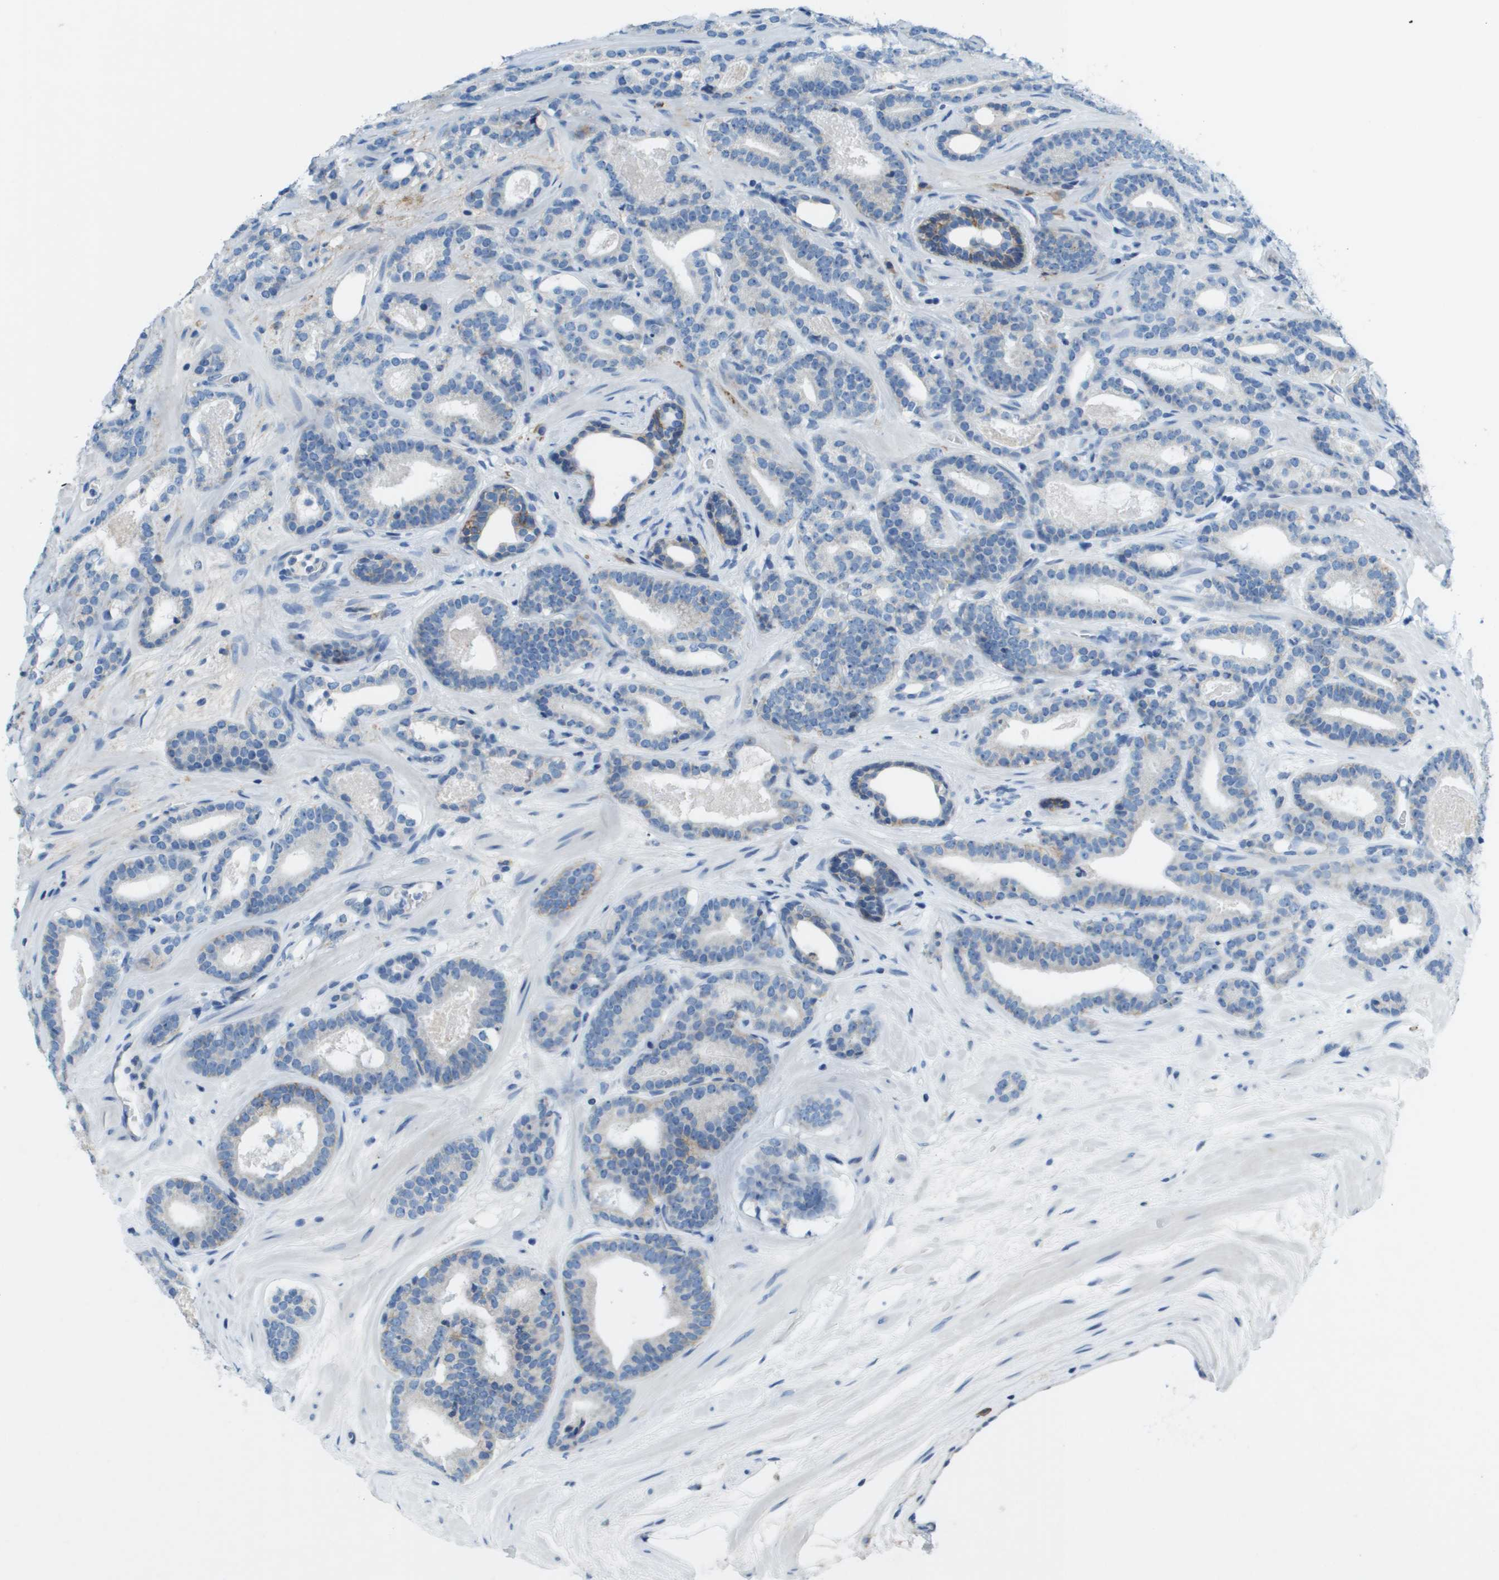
{"staining": {"intensity": "negative", "quantity": "none", "location": "none"}, "tissue": "prostate cancer", "cell_type": "Tumor cells", "image_type": "cancer", "snomed": [{"axis": "morphology", "description": "Adenocarcinoma, High grade"}, {"axis": "topography", "description": "Prostate"}], "caption": "Immunohistochemistry (IHC) histopathology image of neoplastic tissue: human prostate cancer (adenocarcinoma (high-grade)) stained with DAB shows no significant protein positivity in tumor cells.", "gene": "SDC1", "patient": {"sex": "male", "age": 60}}